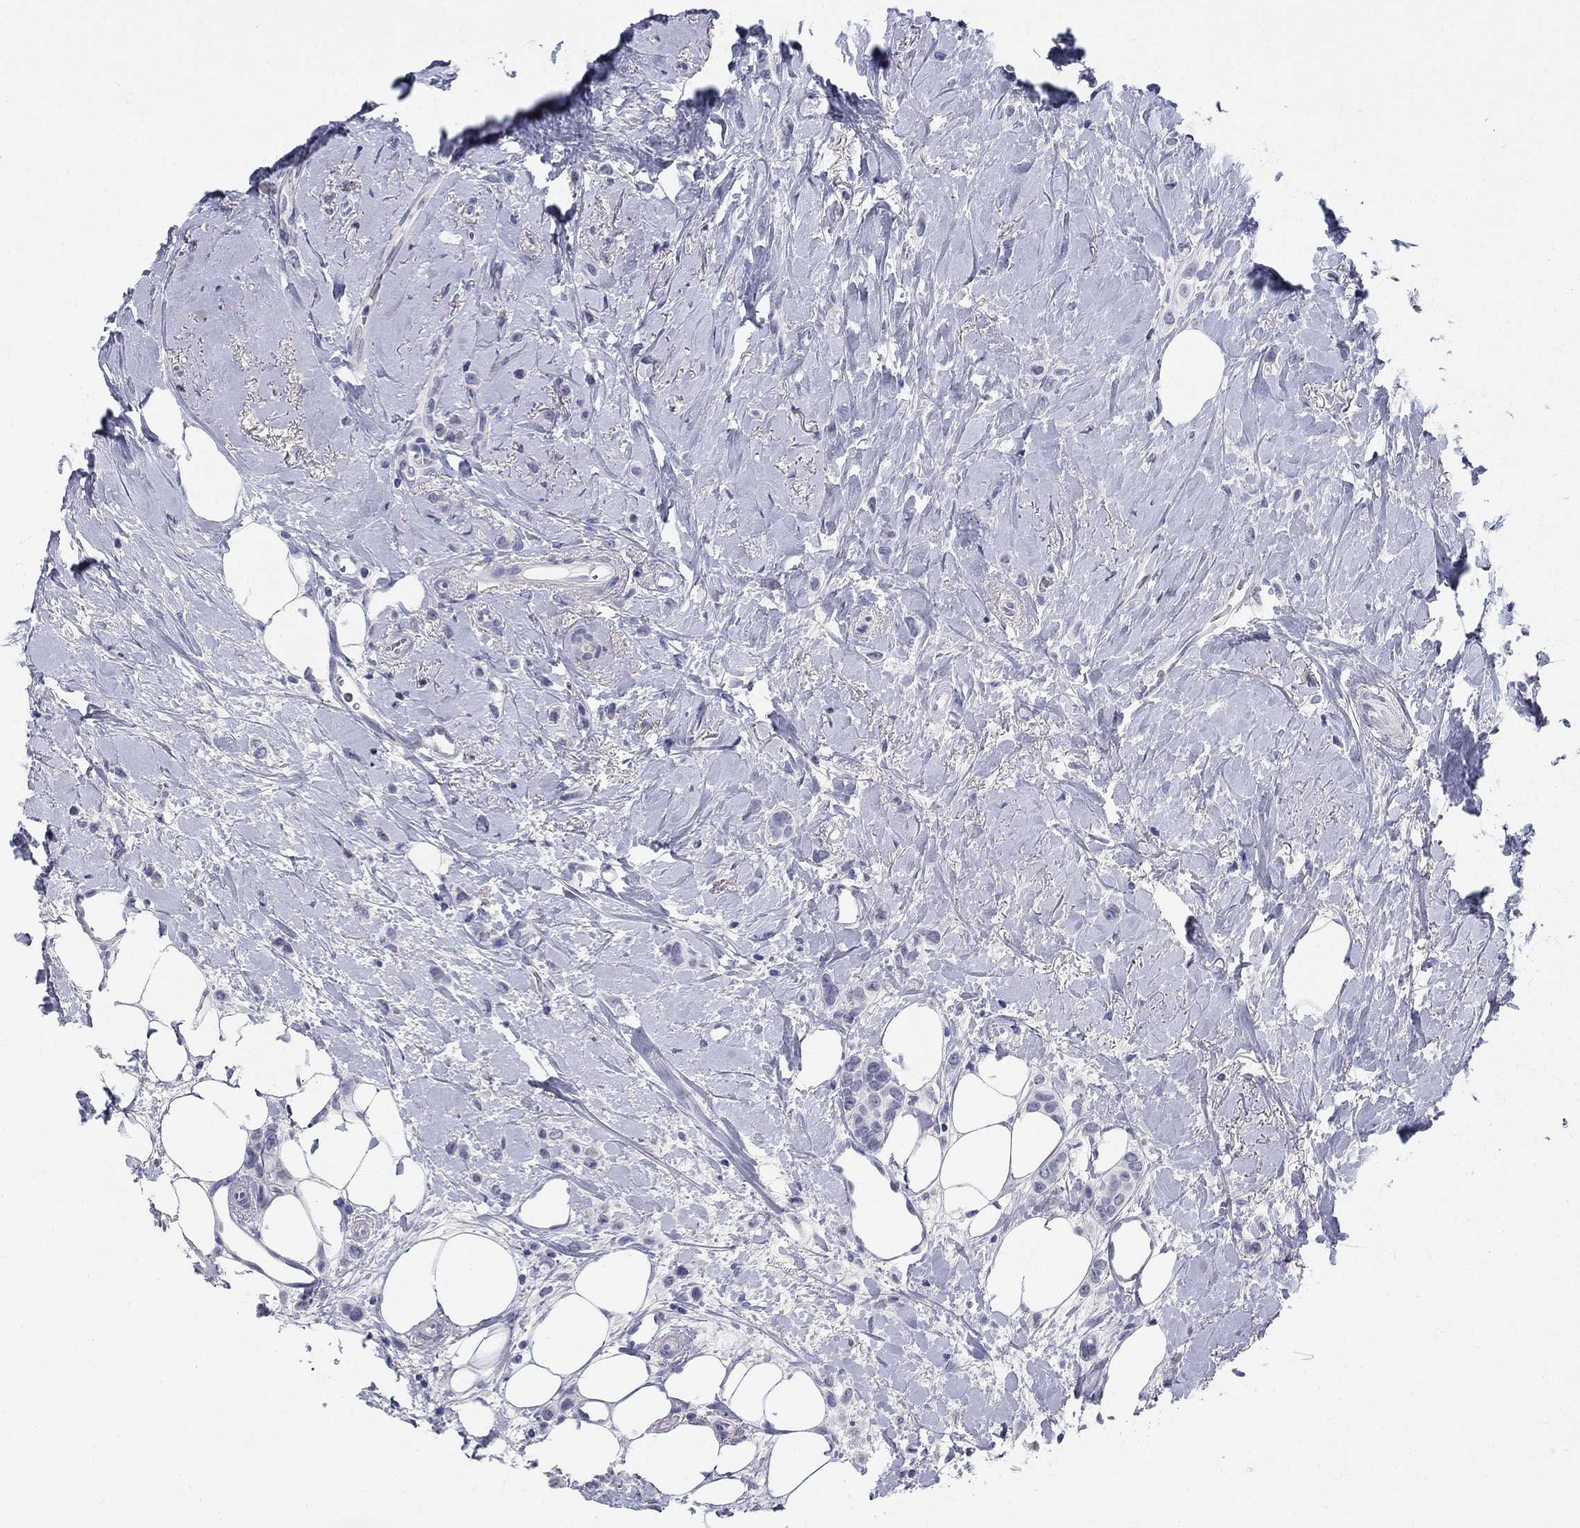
{"staining": {"intensity": "negative", "quantity": "none", "location": "none"}, "tissue": "breast cancer", "cell_type": "Tumor cells", "image_type": "cancer", "snomed": [{"axis": "morphology", "description": "Lobular carcinoma"}, {"axis": "topography", "description": "Breast"}], "caption": "Tumor cells are negative for brown protein staining in lobular carcinoma (breast).", "gene": "ELAVL4", "patient": {"sex": "female", "age": 66}}